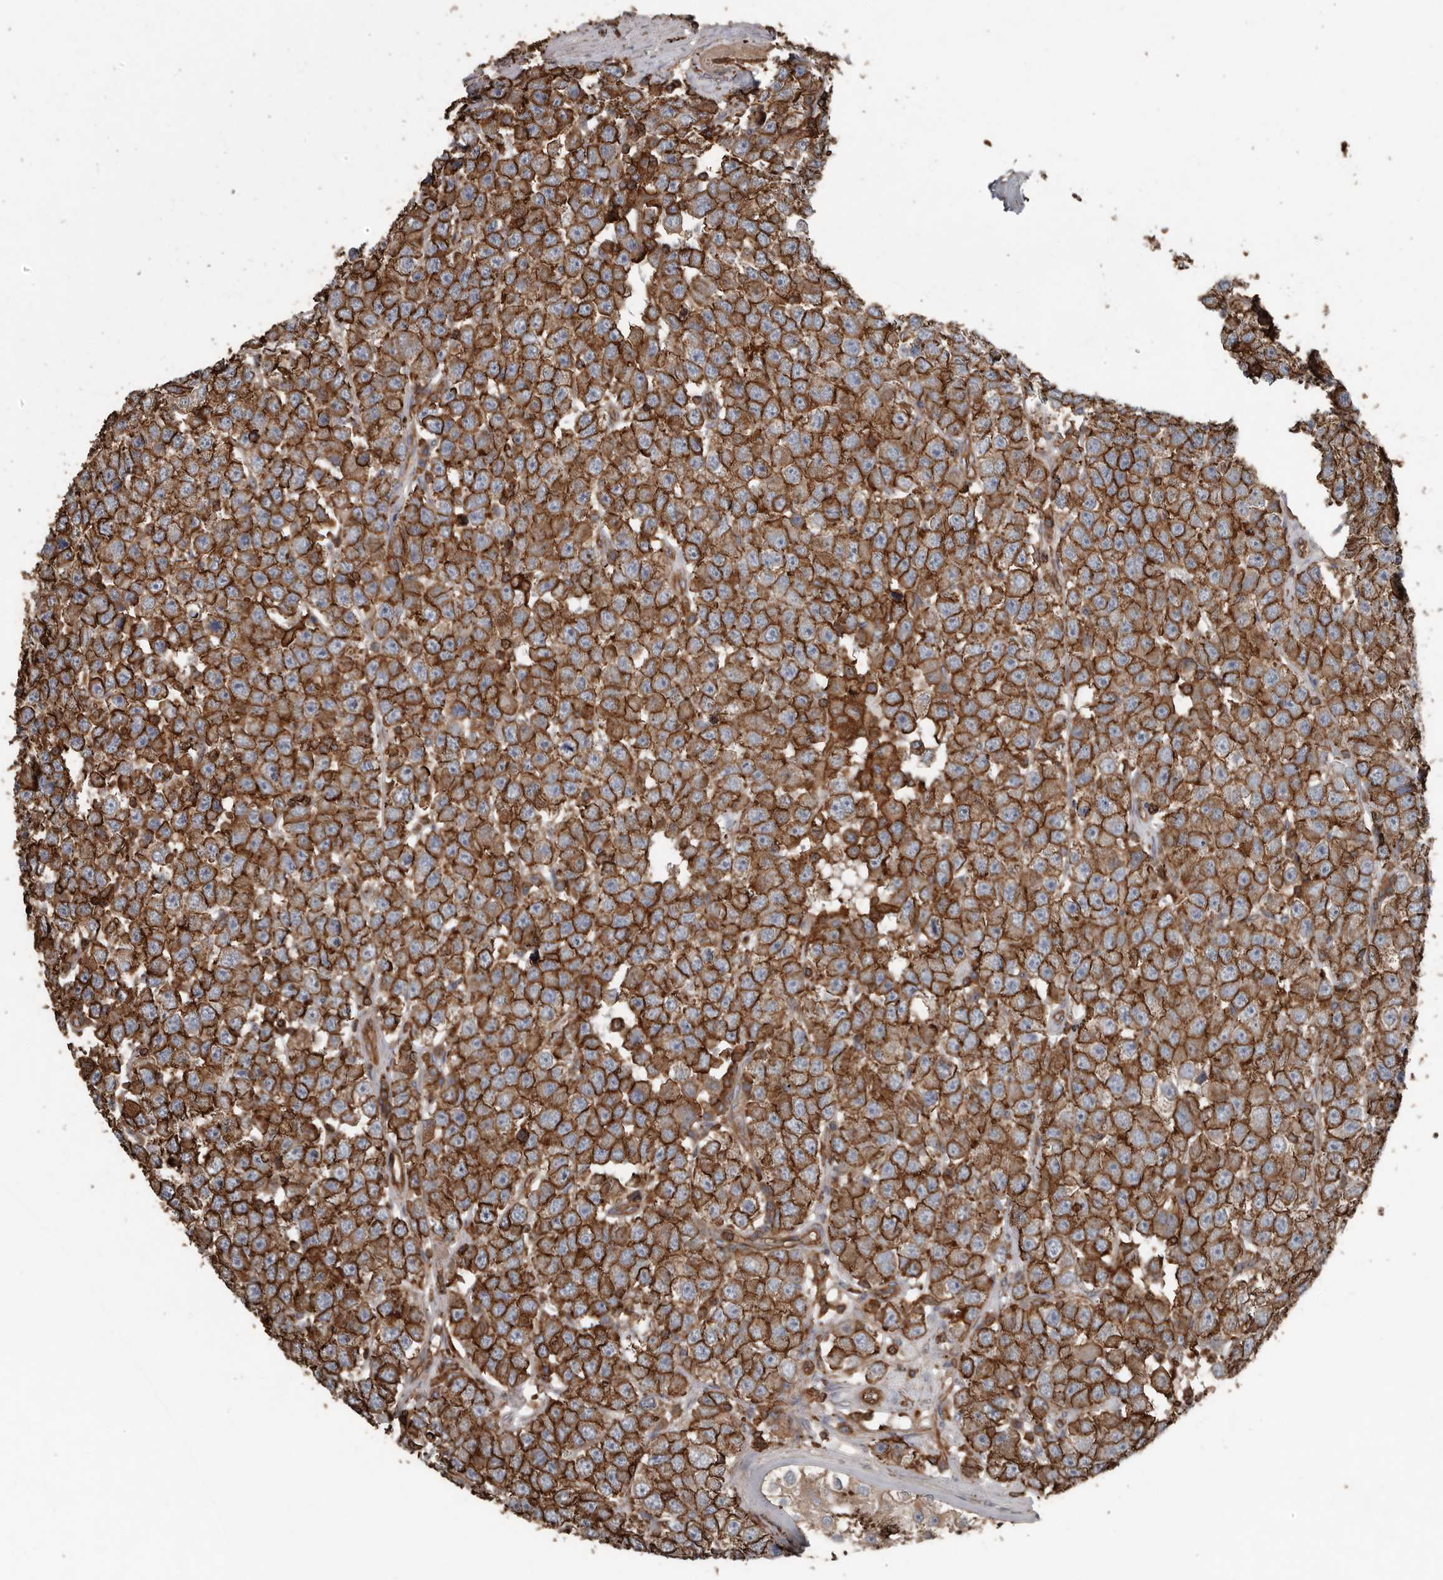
{"staining": {"intensity": "strong", "quantity": ">75%", "location": "cytoplasmic/membranous"}, "tissue": "testis cancer", "cell_type": "Tumor cells", "image_type": "cancer", "snomed": [{"axis": "morphology", "description": "Seminoma, NOS"}, {"axis": "topography", "description": "Testis"}], "caption": "Testis seminoma was stained to show a protein in brown. There is high levels of strong cytoplasmic/membranous expression in about >75% of tumor cells. (IHC, brightfield microscopy, high magnification).", "gene": "DENND6B", "patient": {"sex": "male", "age": 28}}